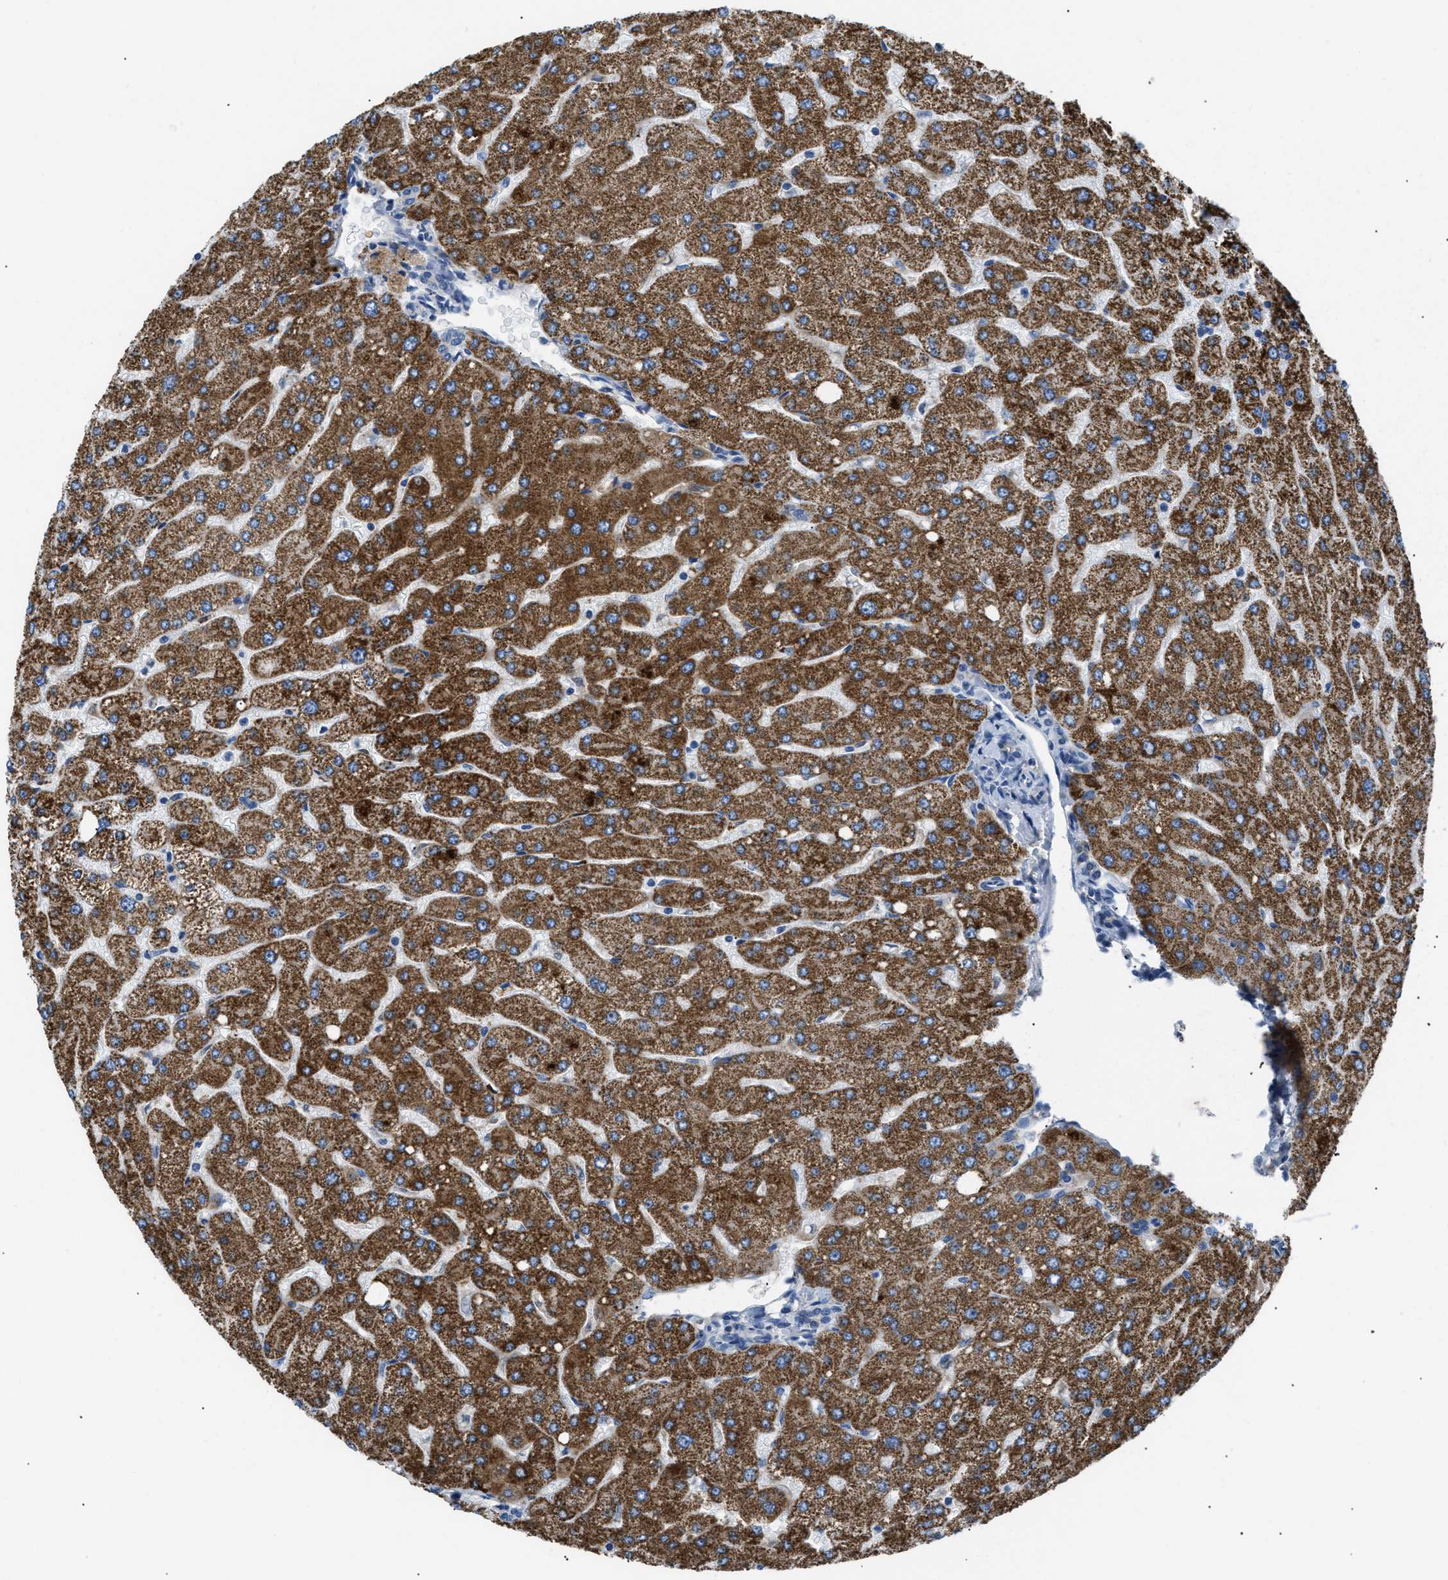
{"staining": {"intensity": "negative", "quantity": "none", "location": "none"}, "tissue": "liver", "cell_type": "Cholangiocytes", "image_type": "normal", "snomed": [{"axis": "morphology", "description": "Normal tissue, NOS"}, {"axis": "topography", "description": "Liver"}], "caption": "Cholangiocytes show no significant protein positivity in benign liver.", "gene": "ILDR1", "patient": {"sex": "male", "age": 55}}